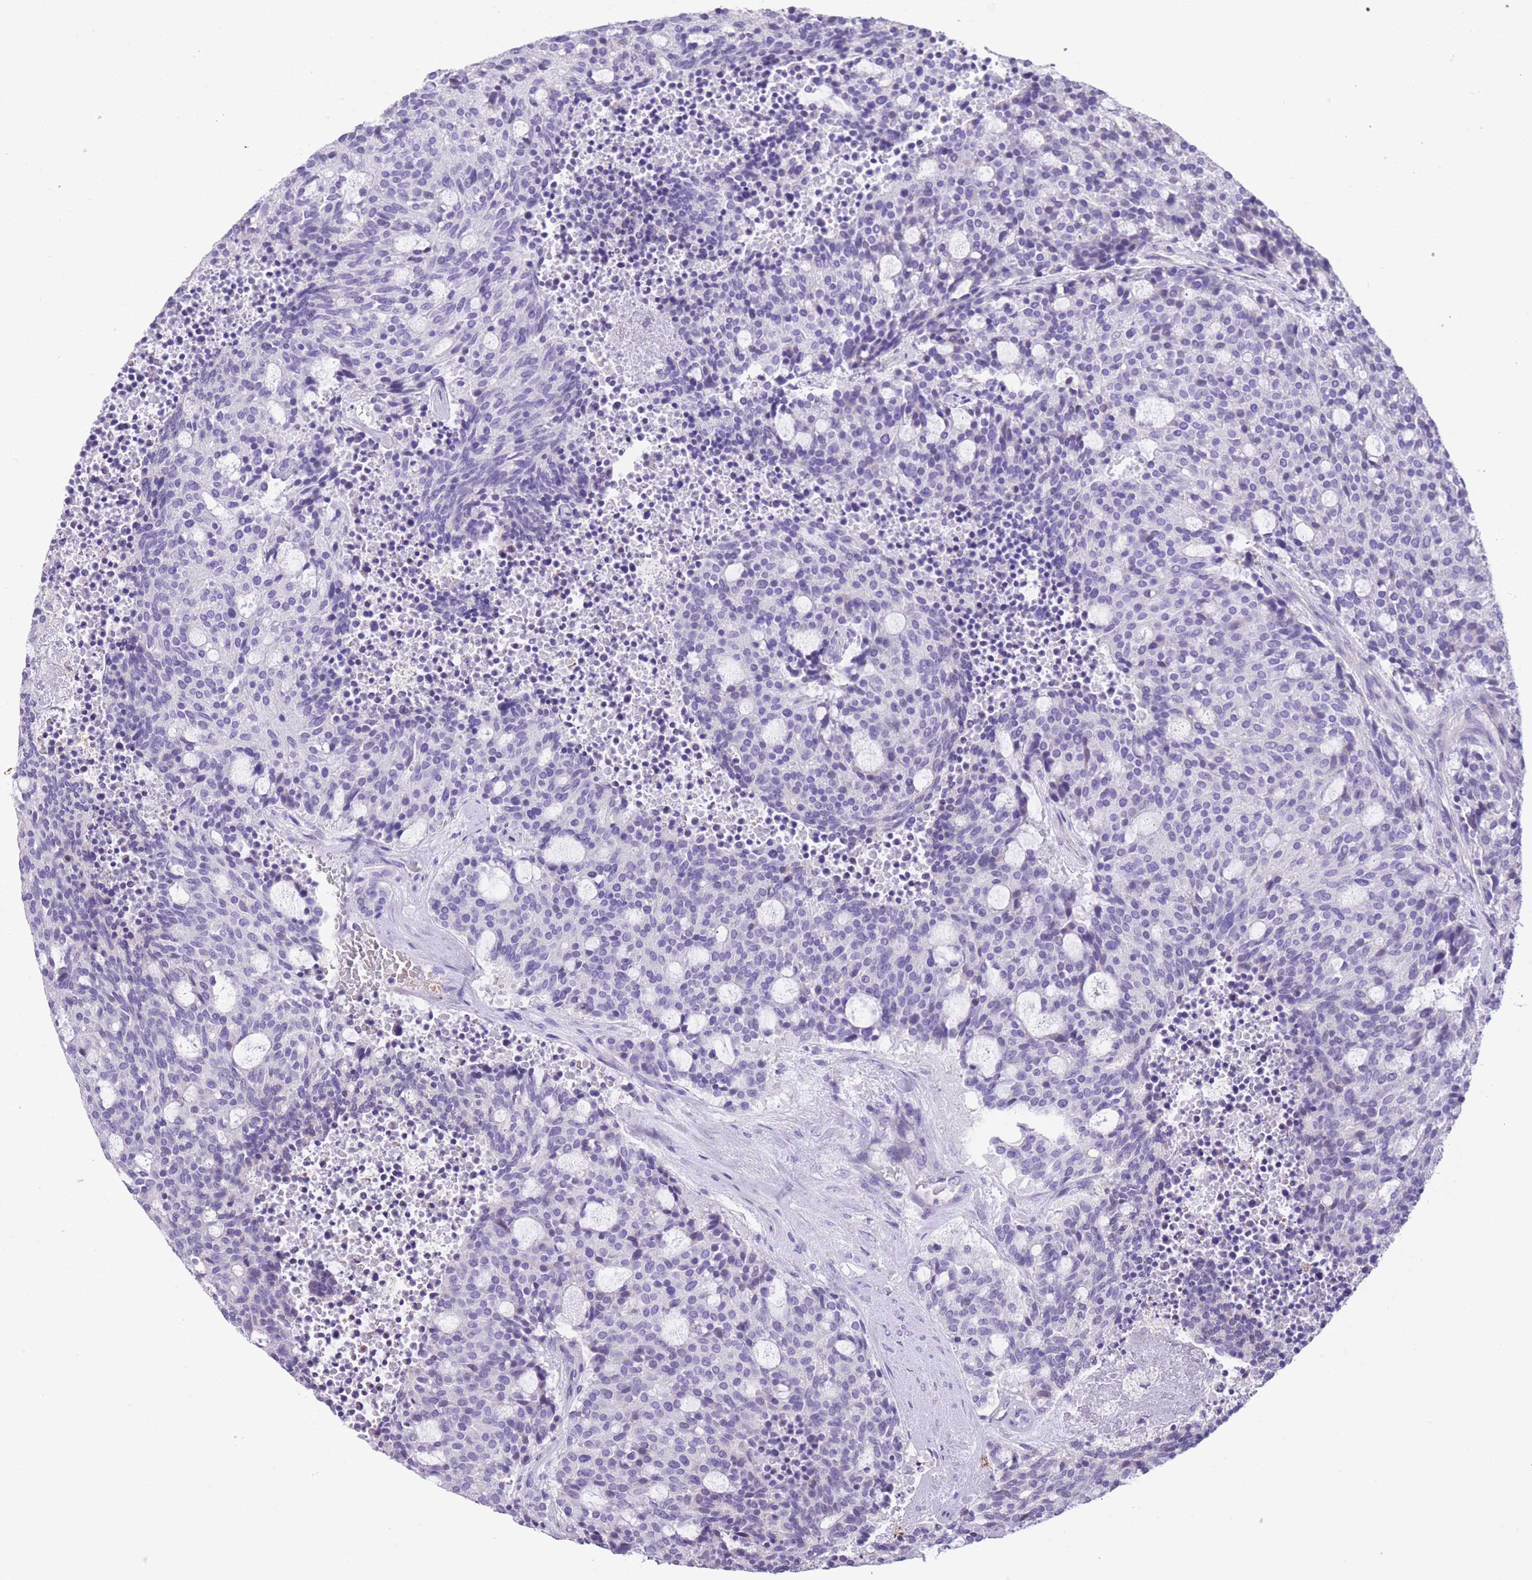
{"staining": {"intensity": "negative", "quantity": "none", "location": "none"}, "tissue": "carcinoid", "cell_type": "Tumor cells", "image_type": "cancer", "snomed": [{"axis": "morphology", "description": "Carcinoid, malignant, NOS"}, {"axis": "topography", "description": "Pancreas"}], "caption": "Tumor cells show no significant protein staining in carcinoid (malignant).", "gene": "RAI2", "patient": {"sex": "female", "age": 54}}